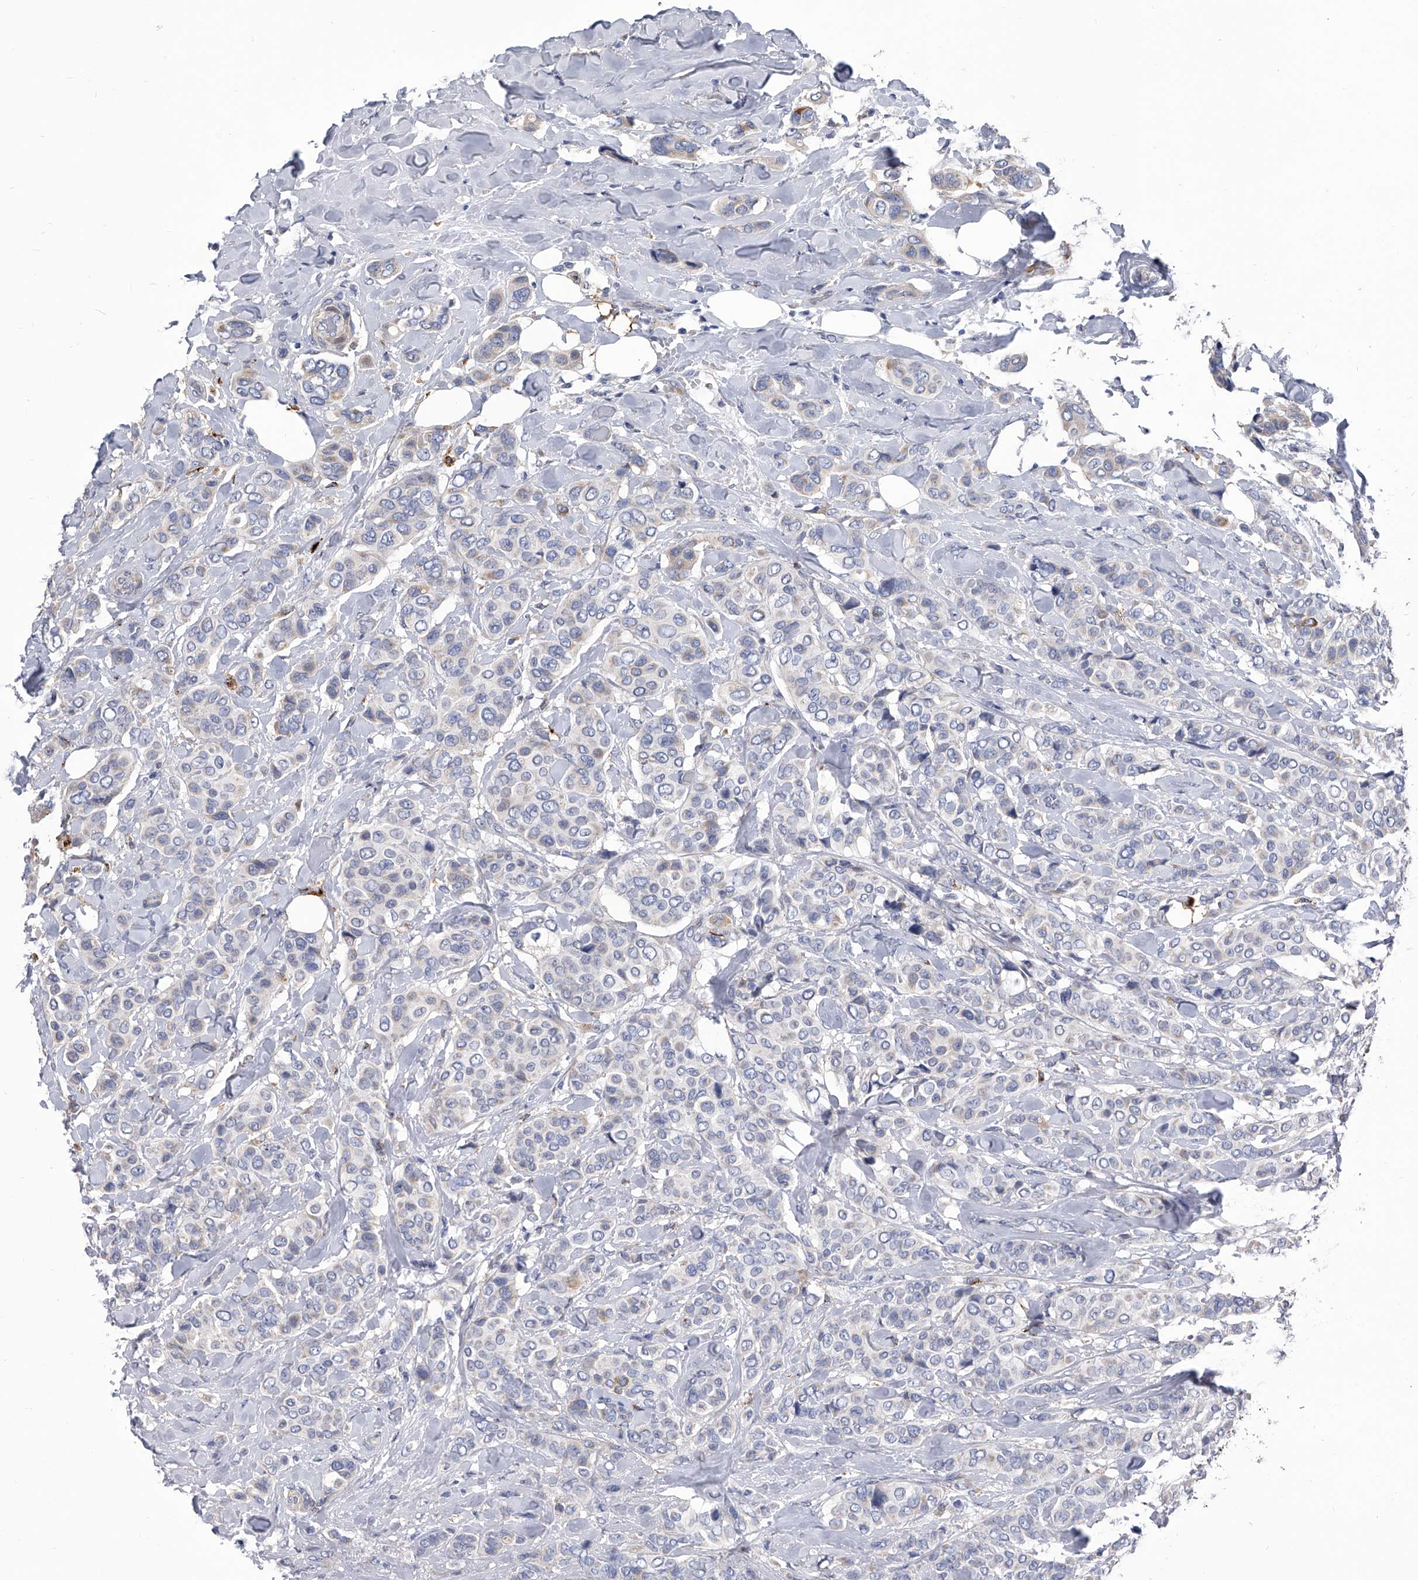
{"staining": {"intensity": "negative", "quantity": "none", "location": "none"}, "tissue": "breast cancer", "cell_type": "Tumor cells", "image_type": "cancer", "snomed": [{"axis": "morphology", "description": "Lobular carcinoma"}, {"axis": "topography", "description": "Breast"}], "caption": "High magnification brightfield microscopy of breast cancer stained with DAB (brown) and counterstained with hematoxylin (blue): tumor cells show no significant staining.", "gene": "SPP1", "patient": {"sex": "female", "age": 51}}